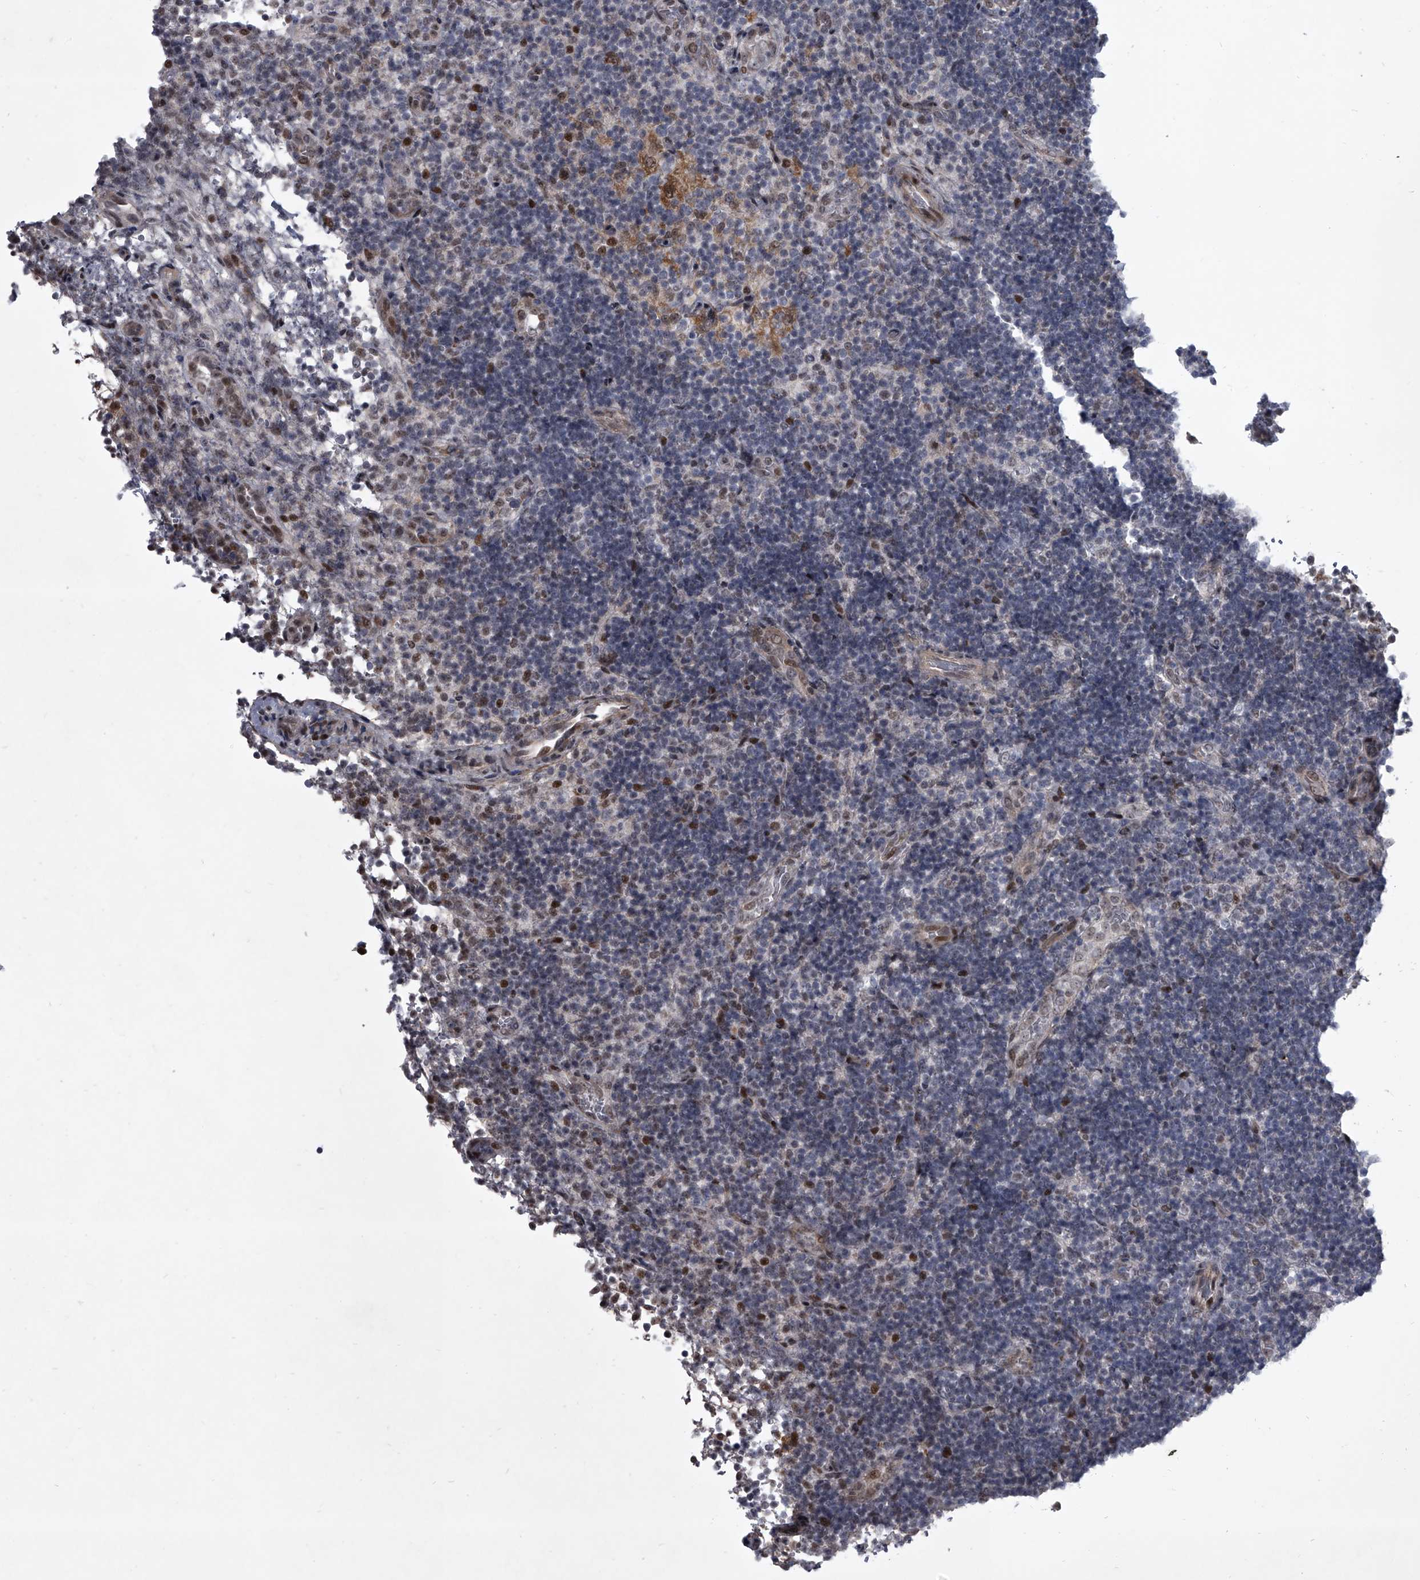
{"staining": {"intensity": "weak", "quantity": "<25%", "location": "nuclear"}, "tissue": "lymph node", "cell_type": "Germinal center cells", "image_type": "normal", "snomed": [{"axis": "morphology", "description": "Normal tissue, NOS"}, {"axis": "topography", "description": "Lymph node"}], "caption": "Benign lymph node was stained to show a protein in brown. There is no significant staining in germinal center cells. Nuclei are stained in blue.", "gene": "MLLT1", "patient": {"sex": "female", "age": 22}}